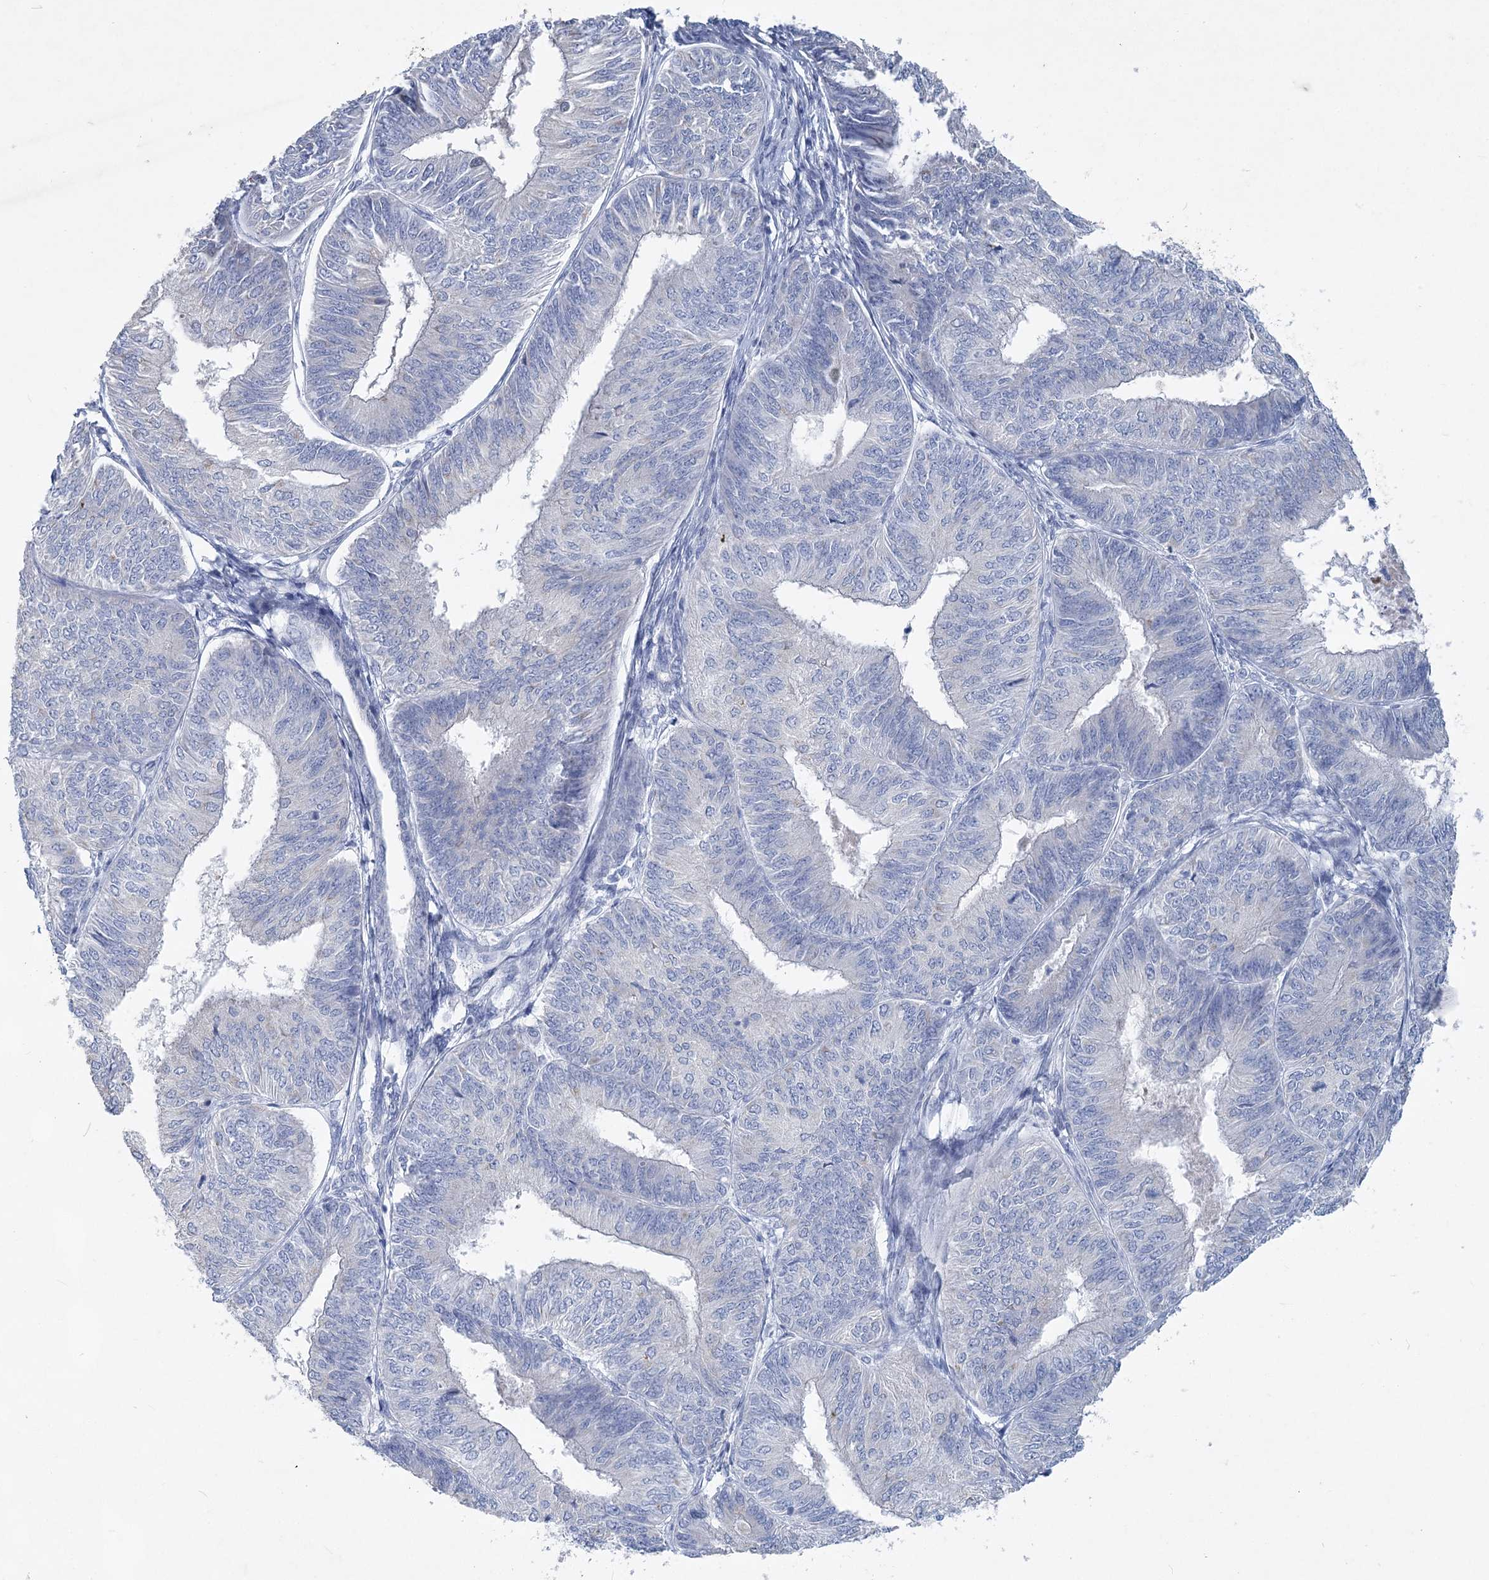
{"staining": {"intensity": "negative", "quantity": "none", "location": "none"}, "tissue": "endometrial cancer", "cell_type": "Tumor cells", "image_type": "cancer", "snomed": [{"axis": "morphology", "description": "Adenocarcinoma, NOS"}, {"axis": "topography", "description": "Endometrium"}], "caption": "Endometrial adenocarcinoma stained for a protein using immunohistochemistry (IHC) displays no positivity tumor cells.", "gene": "WDR74", "patient": {"sex": "female", "age": 58}}